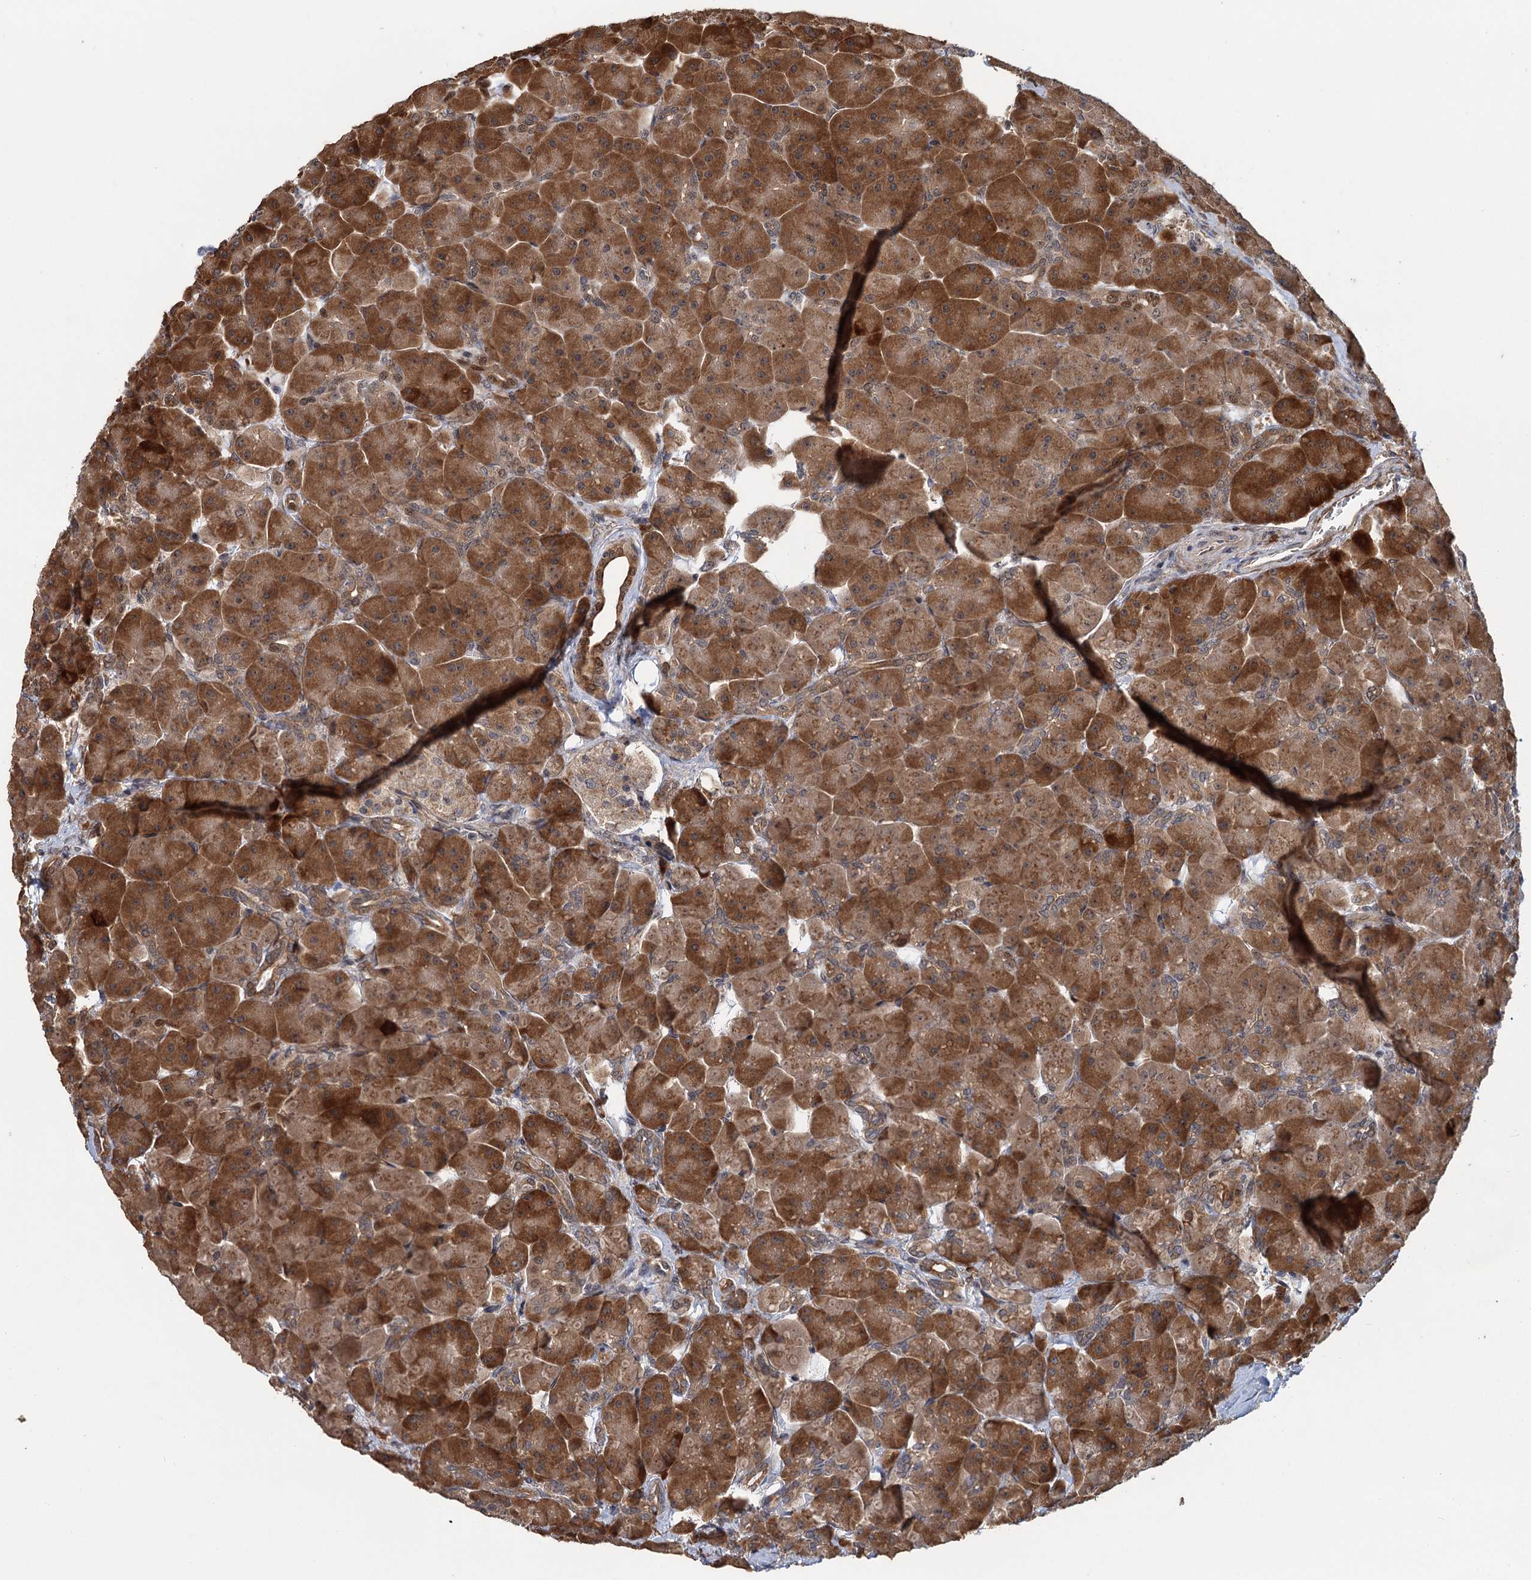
{"staining": {"intensity": "strong", "quantity": ">75%", "location": "cytoplasmic/membranous"}, "tissue": "pancreas", "cell_type": "Exocrine glandular cells", "image_type": "normal", "snomed": [{"axis": "morphology", "description": "Normal tissue, NOS"}, {"axis": "topography", "description": "Pancreas"}], "caption": "Exocrine glandular cells exhibit high levels of strong cytoplasmic/membranous positivity in approximately >75% of cells in benign pancreas.", "gene": "KANSL2", "patient": {"sex": "male", "age": 66}}